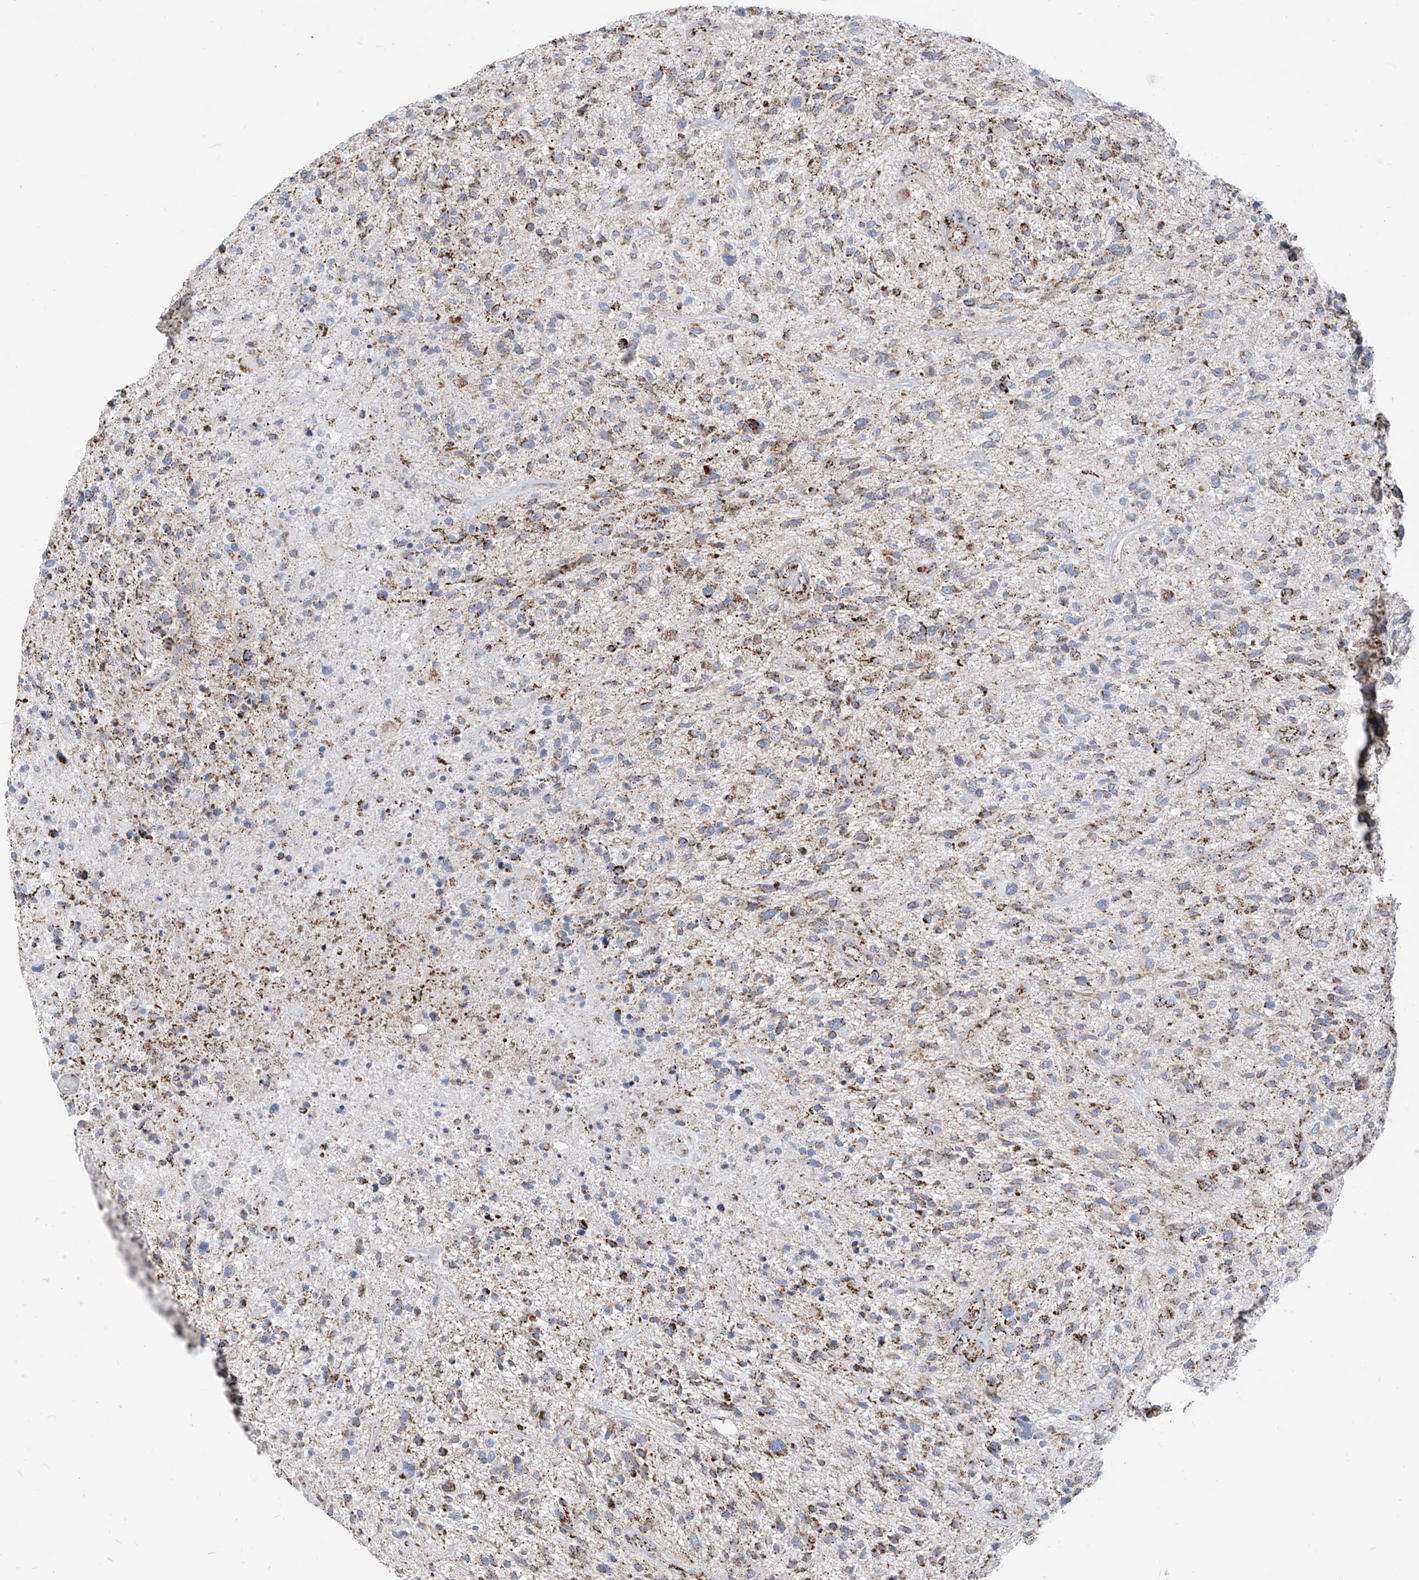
{"staining": {"intensity": "strong", "quantity": "25%-75%", "location": "cytoplasmic/membranous"}, "tissue": "glioma", "cell_type": "Tumor cells", "image_type": "cancer", "snomed": [{"axis": "morphology", "description": "Glioma, malignant, High grade"}, {"axis": "topography", "description": "Brain"}], "caption": "This histopathology image exhibits immunohistochemistry (IHC) staining of human high-grade glioma (malignant), with high strong cytoplasmic/membranous positivity in about 25%-75% of tumor cells.", "gene": "COX5B", "patient": {"sex": "male", "age": 47}}